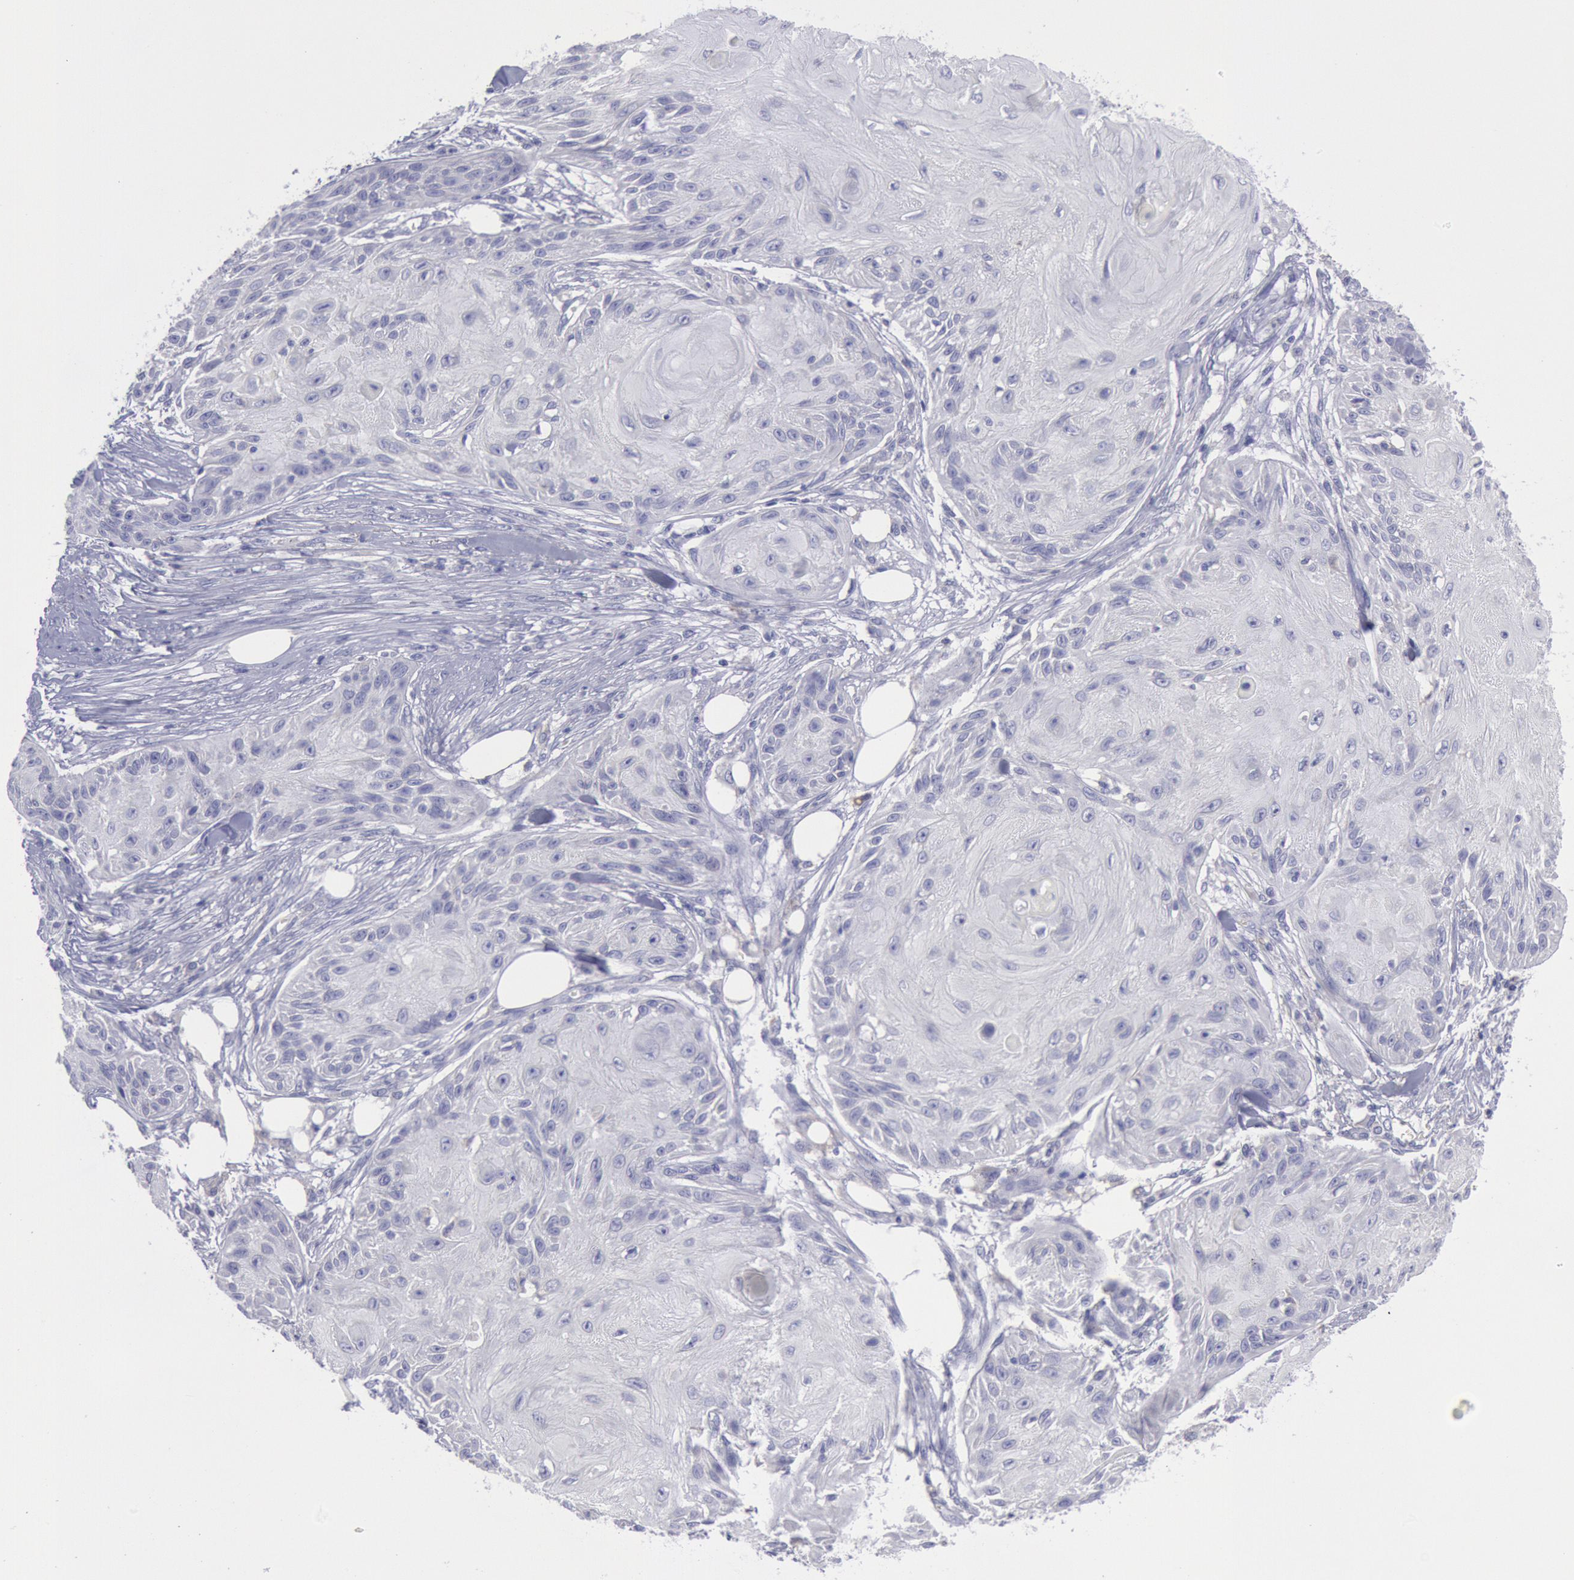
{"staining": {"intensity": "negative", "quantity": "none", "location": "none"}, "tissue": "skin cancer", "cell_type": "Tumor cells", "image_type": "cancer", "snomed": [{"axis": "morphology", "description": "Squamous cell carcinoma, NOS"}, {"axis": "topography", "description": "Skin"}], "caption": "Micrograph shows no significant protein positivity in tumor cells of skin cancer (squamous cell carcinoma).", "gene": "MYH7", "patient": {"sex": "female", "age": 88}}